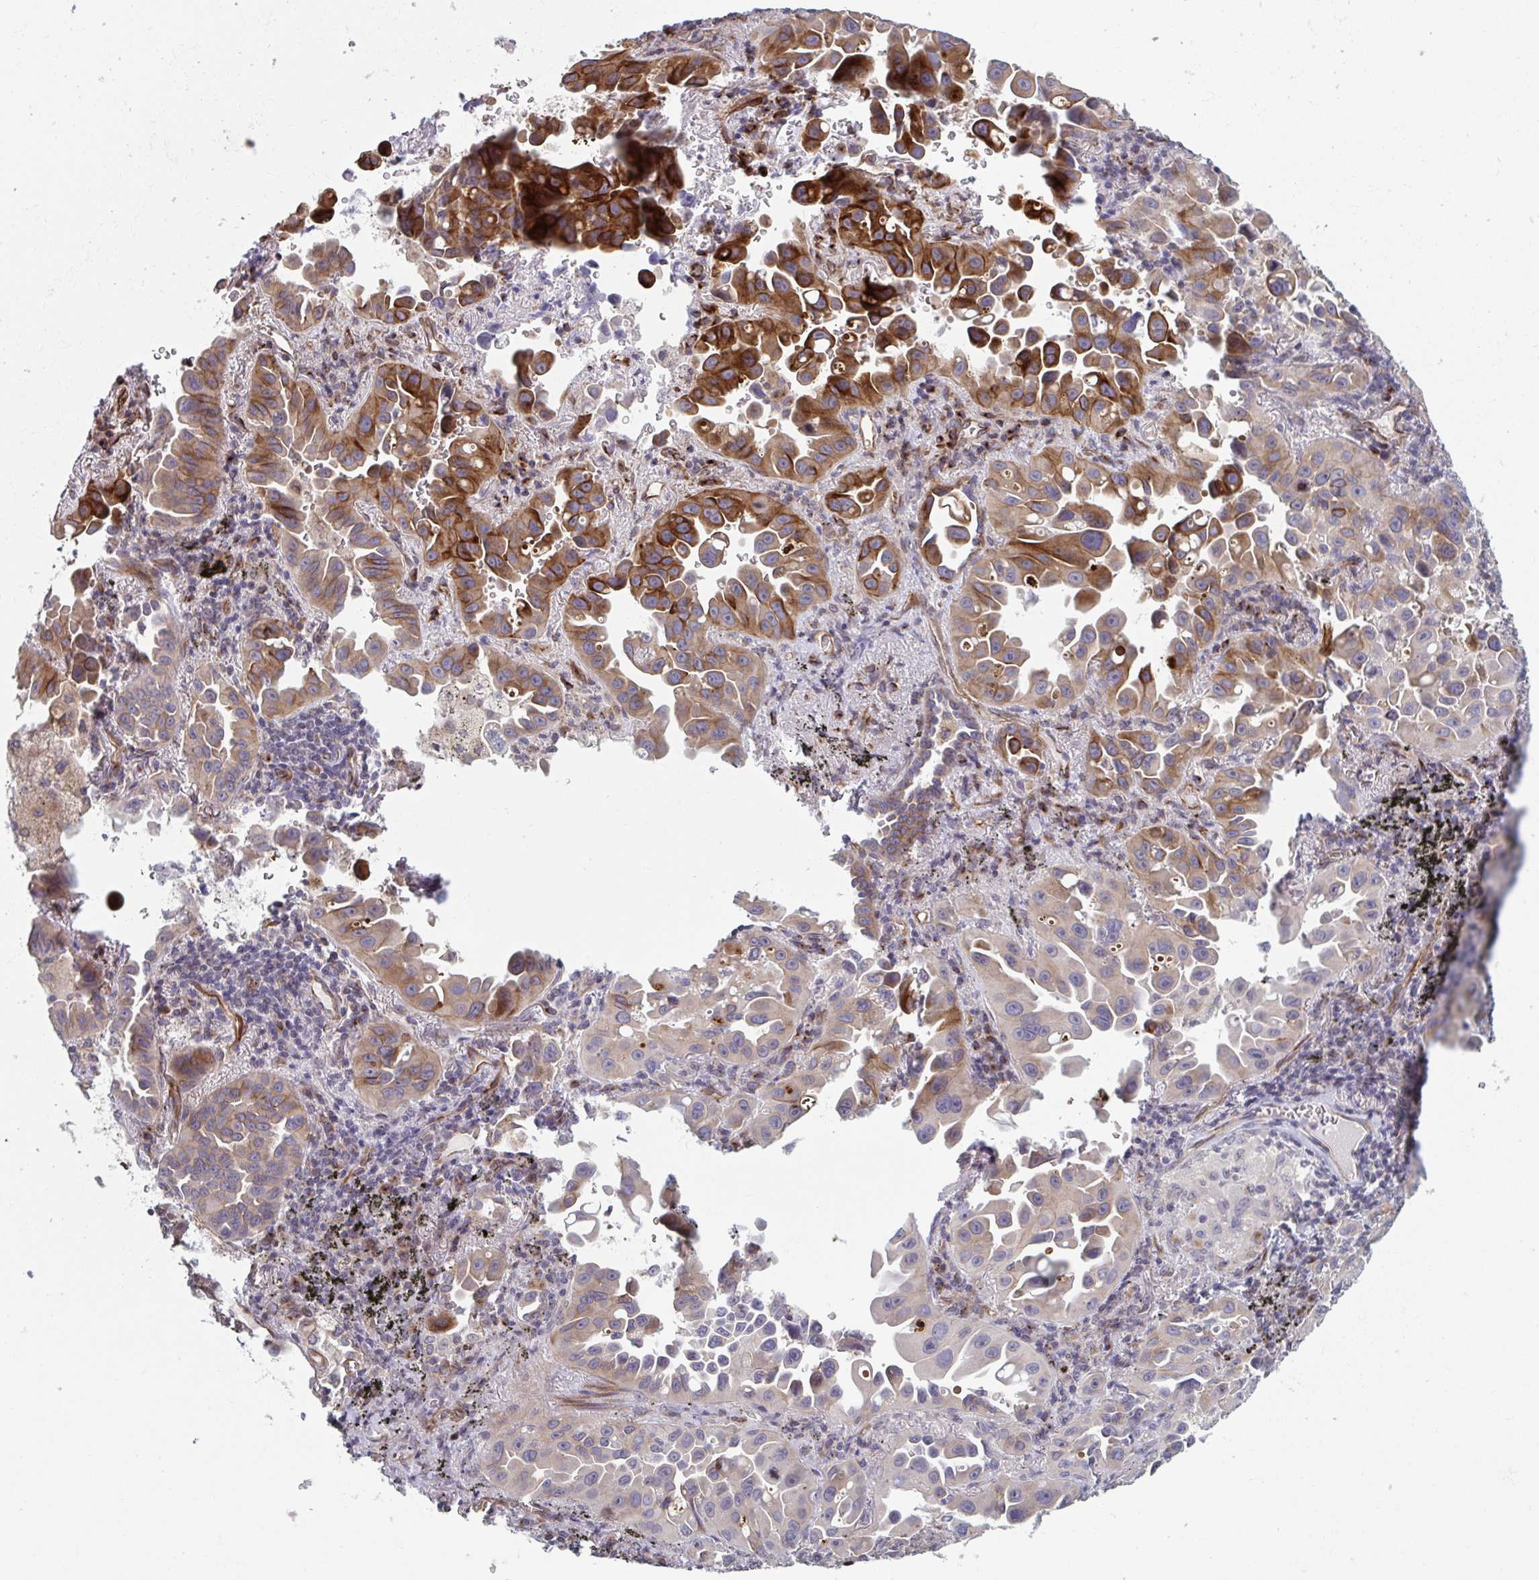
{"staining": {"intensity": "strong", "quantity": ">75%", "location": "cytoplasmic/membranous"}, "tissue": "lung cancer", "cell_type": "Tumor cells", "image_type": "cancer", "snomed": [{"axis": "morphology", "description": "Adenocarcinoma, NOS"}, {"axis": "topography", "description": "Lung"}], "caption": "Human lung adenocarcinoma stained with a brown dye displays strong cytoplasmic/membranous positive positivity in approximately >75% of tumor cells.", "gene": "TNFSF10", "patient": {"sex": "male", "age": 68}}